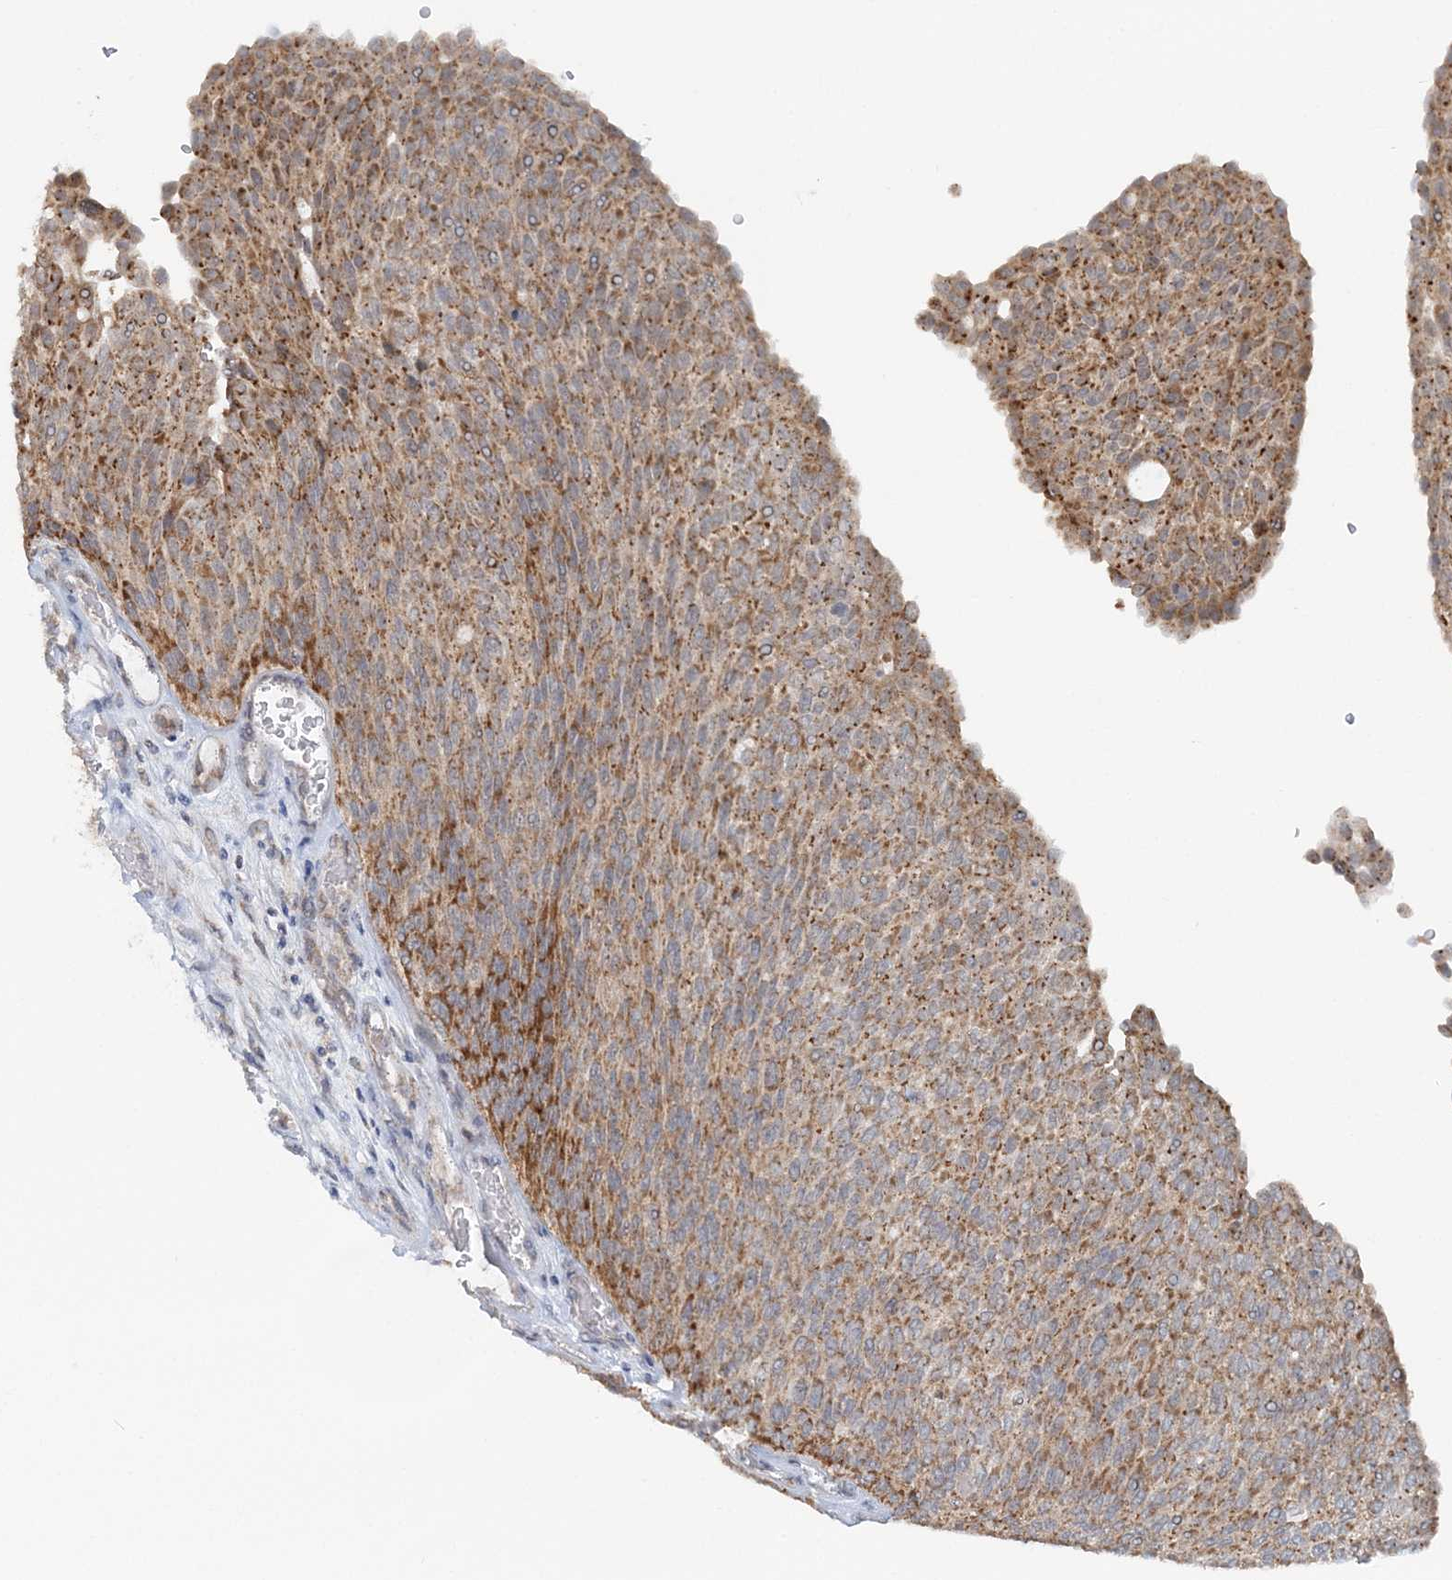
{"staining": {"intensity": "moderate", "quantity": ">75%", "location": "cytoplasmic/membranous"}, "tissue": "urothelial cancer", "cell_type": "Tumor cells", "image_type": "cancer", "snomed": [{"axis": "morphology", "description": "Urothelial carcinoma, Low grade"}, {"axis": "topography", "description": "Urinary bladder"}], "caption": "DAB (3,3'-diaminobenzidine) immunohistochemical staining of low-grade urothelial carcinoma exhibits moderate cytoplasmic/membranous protein positivity in about >75% of tumor cells.", "gene": "RNF150", "patient": {"sex": "female", "age": 79}}